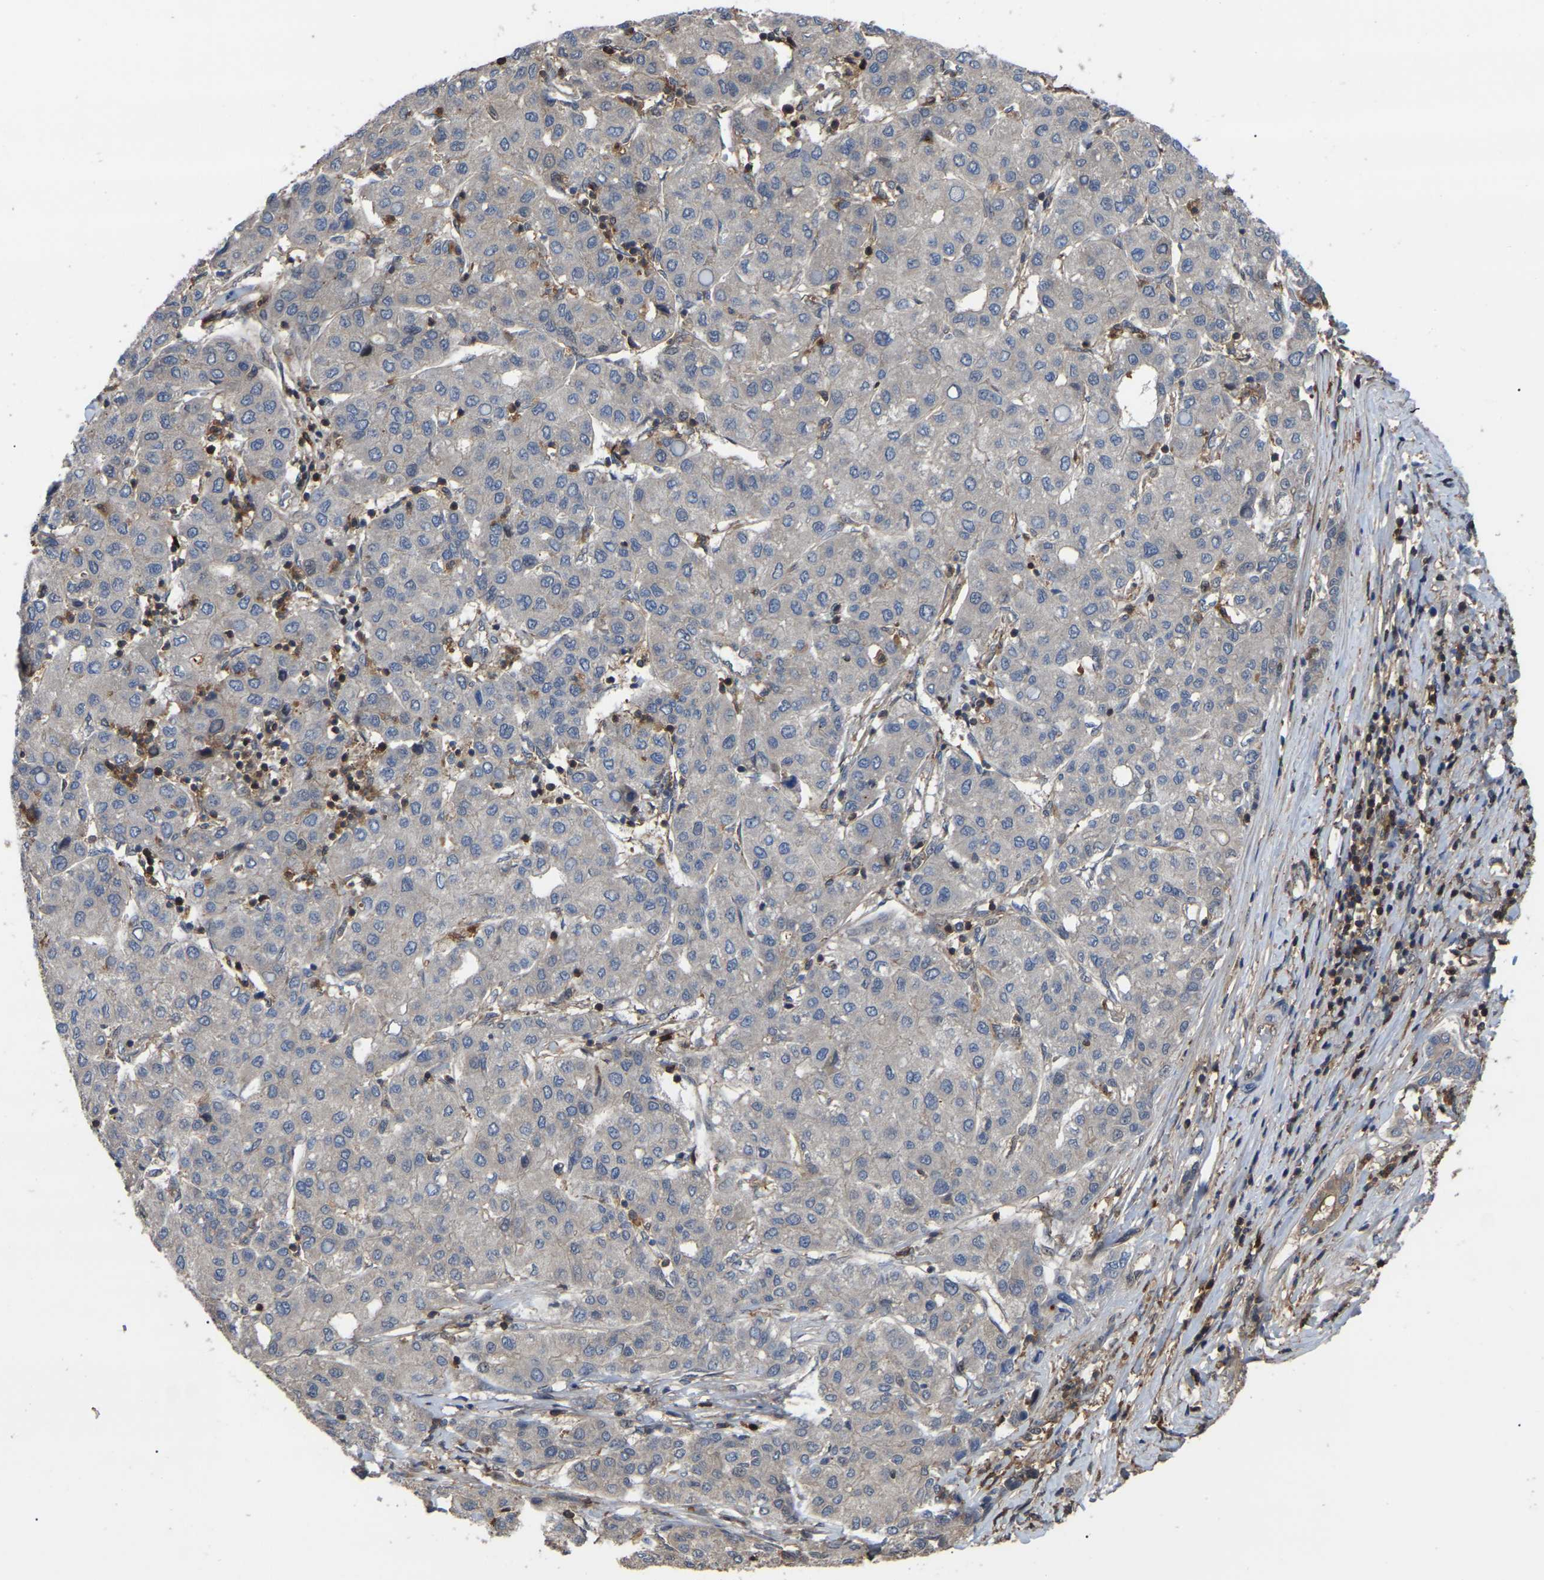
{"staining": {"intensity": "negative", "quantity": "none", "location": "none"}, "tissue": "liver cancer", "cell_type": "Tumor cells", "image_type": "cancer", "snomed": [{"axis": "morphology", "description": "Carcinoma, Hepatocellular, NOS"}, {"axis": "topography", "description": "Liver"}], "caption": "Liver cancer (hepatocellular carcinoma) was stained to show a protein in brown. There is no significant positivity in tumor cells.", "gene": "CIT", "patient": {"sex": "male", "age": 65}}